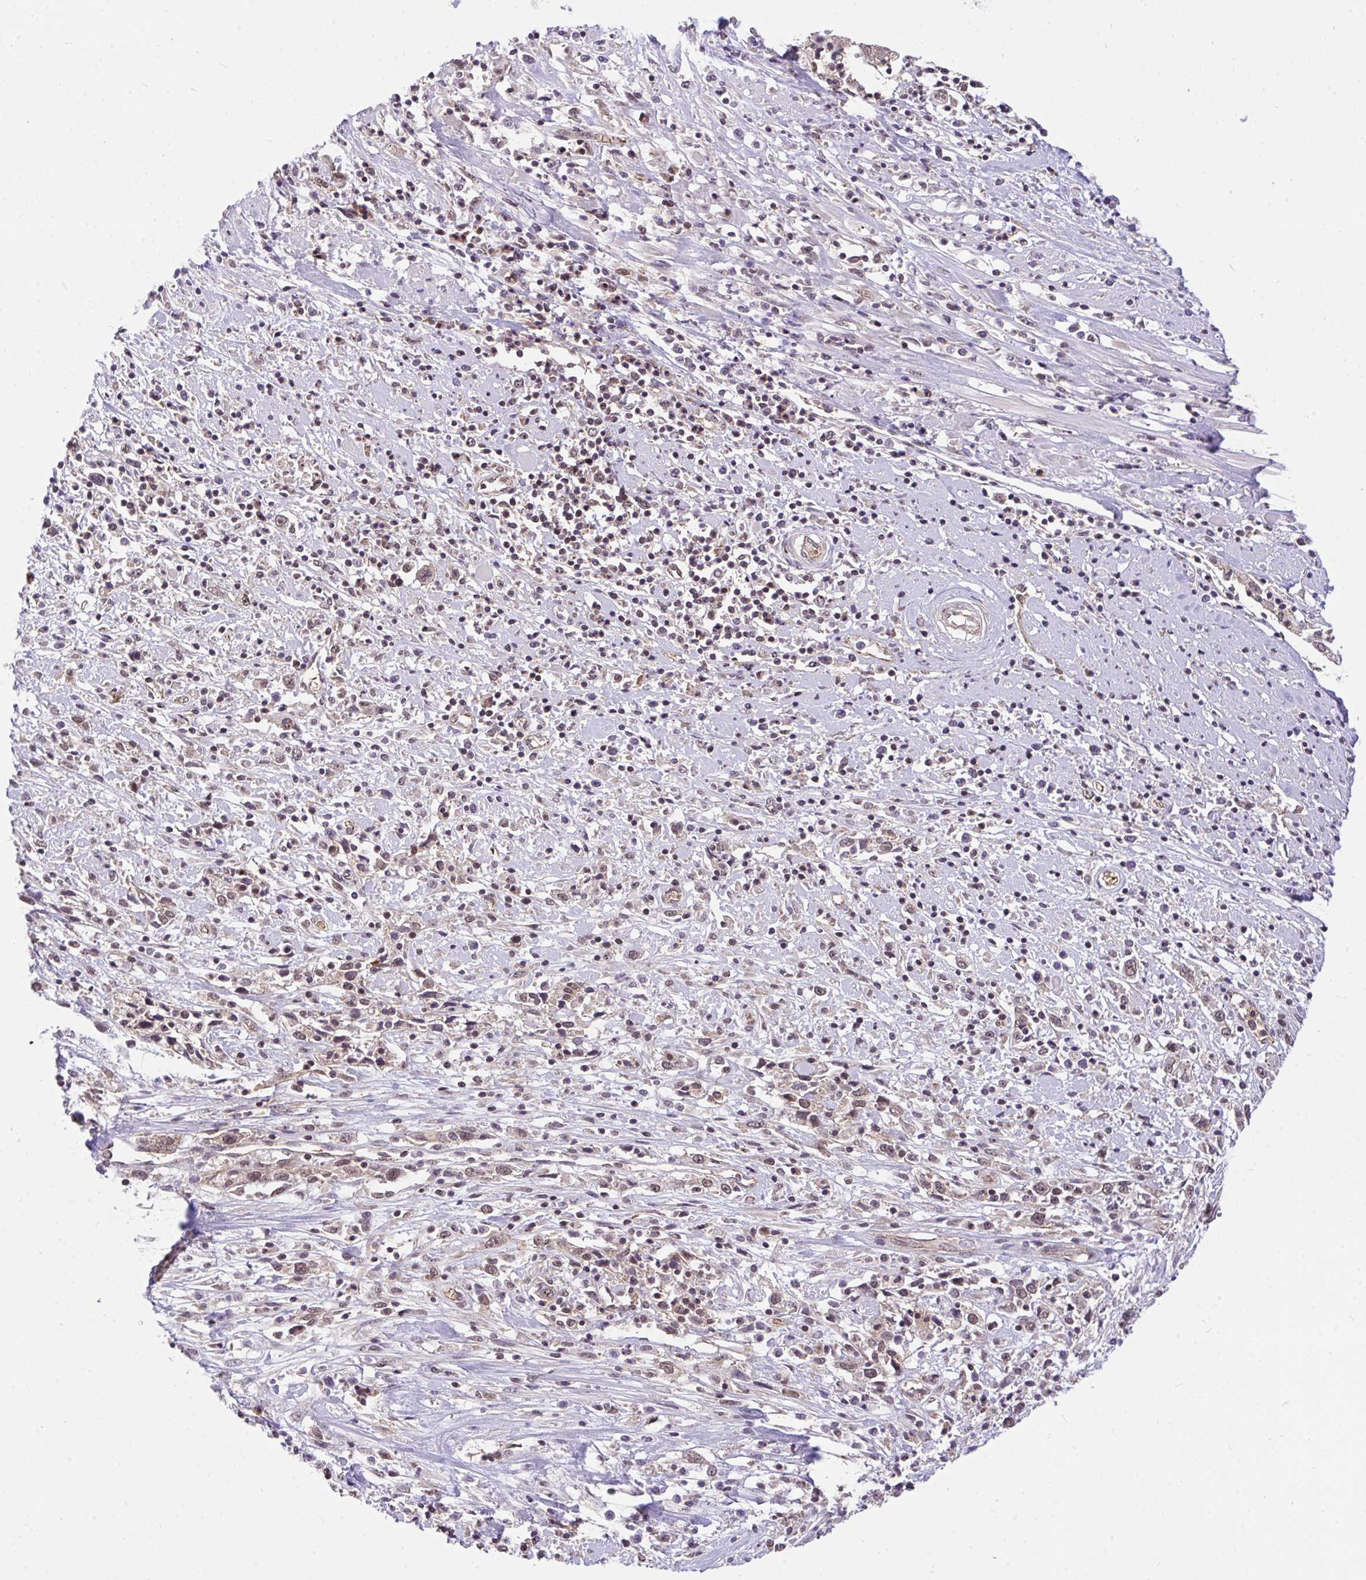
{"staining": {"intensity": "weak", "quantity": "<25%", "location": "cytoplasmic/membranous"}, "tissue": "cervical cancer", "cell_type": "Tumor cells", "image_type": "cancer", "snomed": [{"axis": "morphology", "description": "Adenocarcinoma, NOS"}, {"axis": "topography", "description": "Cervix"}], "caption": "DAB immunohistochemical staining of human cervical cancer demonstrates no significant staining in tumor cells.", "gene": "PPP1CA", "patient": {"sex": "female", "age": 40}}